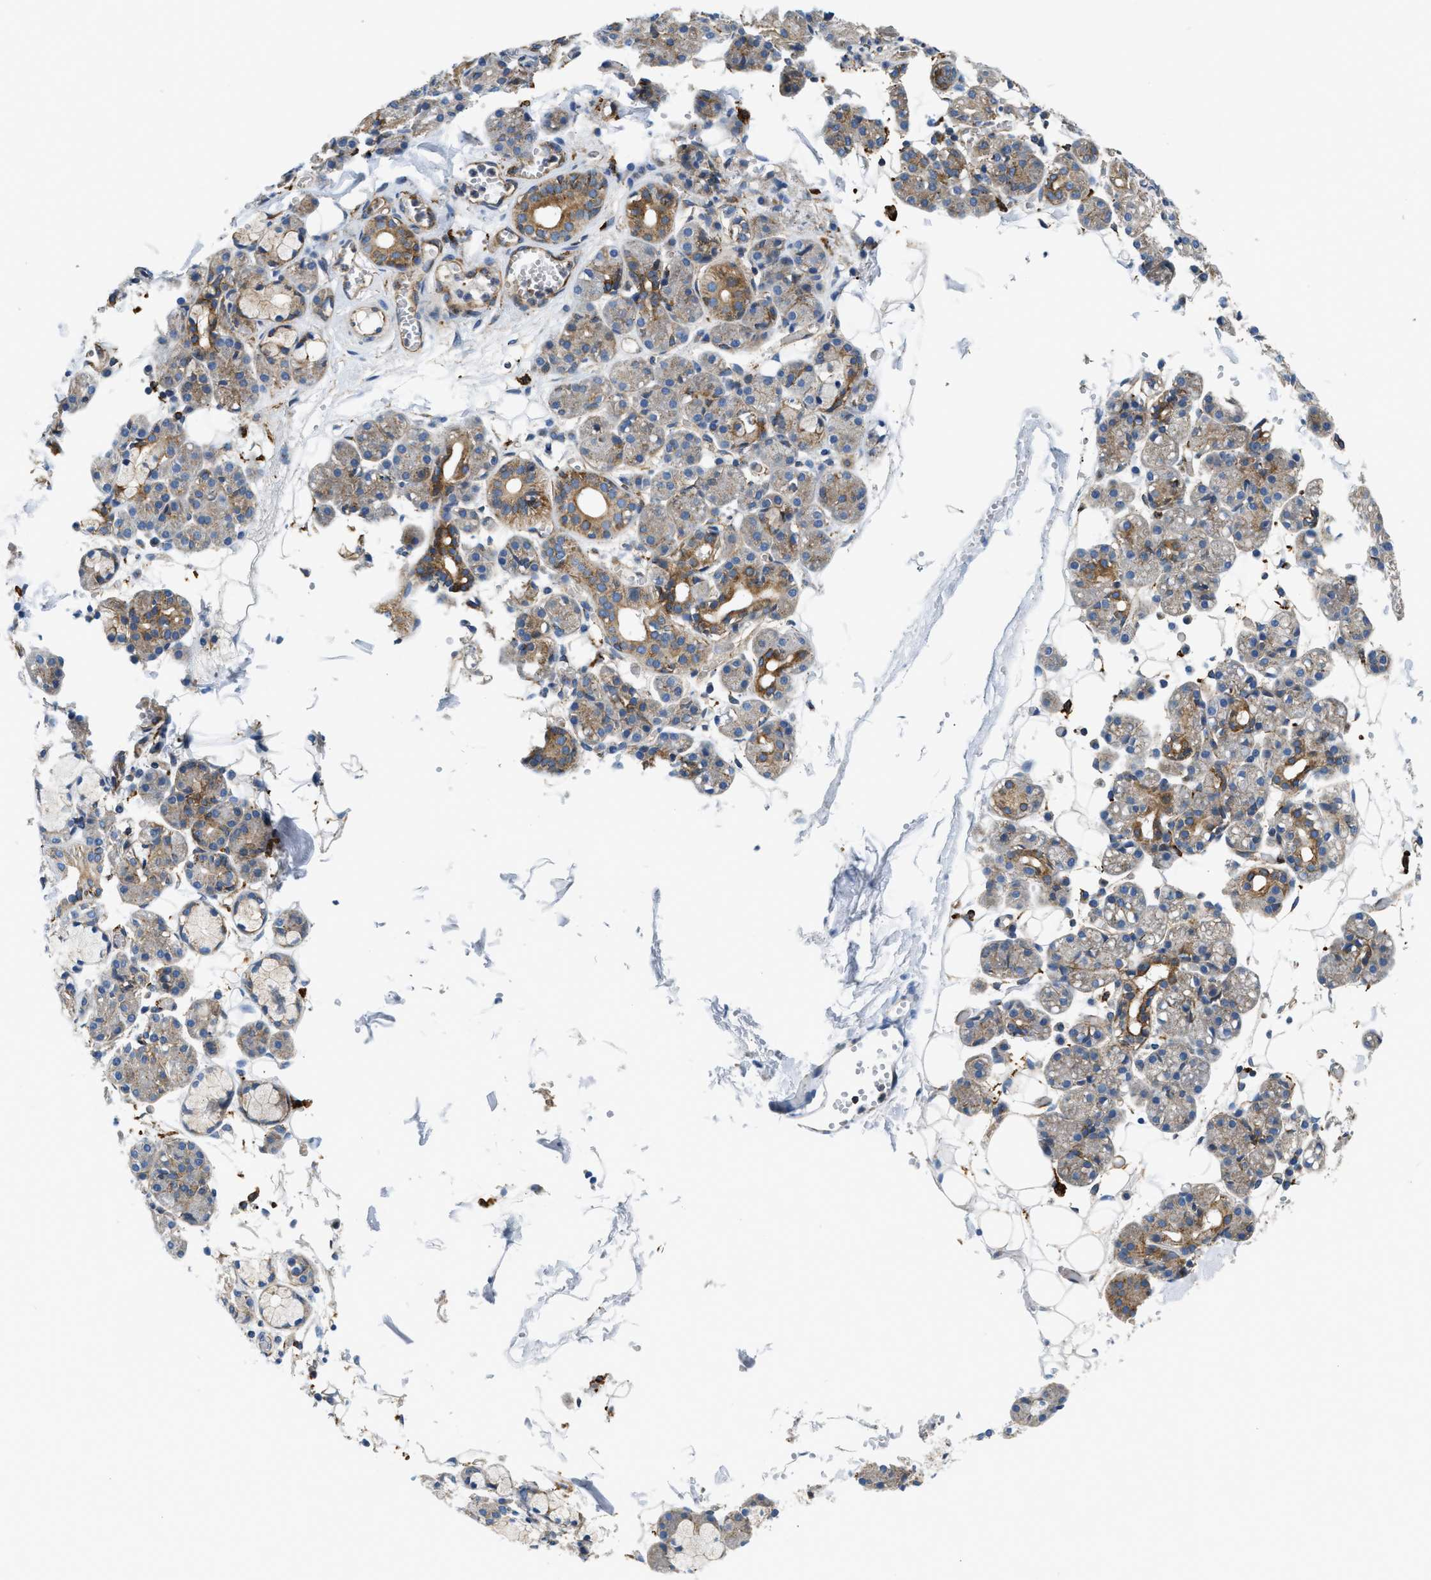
{"staining": {"intensity": "moderate", "quantity": "<25%", "location": "cytoplasmic/membranous"}, "tissue": "salivary gland", "cell_type": "Glandular cells", "image_type": "normal", "snomed": [{"axis": "morphology", "description": "Normal tissue, NOS"}, {"axis": "topography", "description": "Salivary gland"}], "caption": "Normal salivary gland was stained to show a protein in brown. There is low levels of moderate cytoplasmic/membranous expression in approximately <25% of glandular cells.", "gene": "NSUN7", "patient": {"sex": "male", "age": 63}}